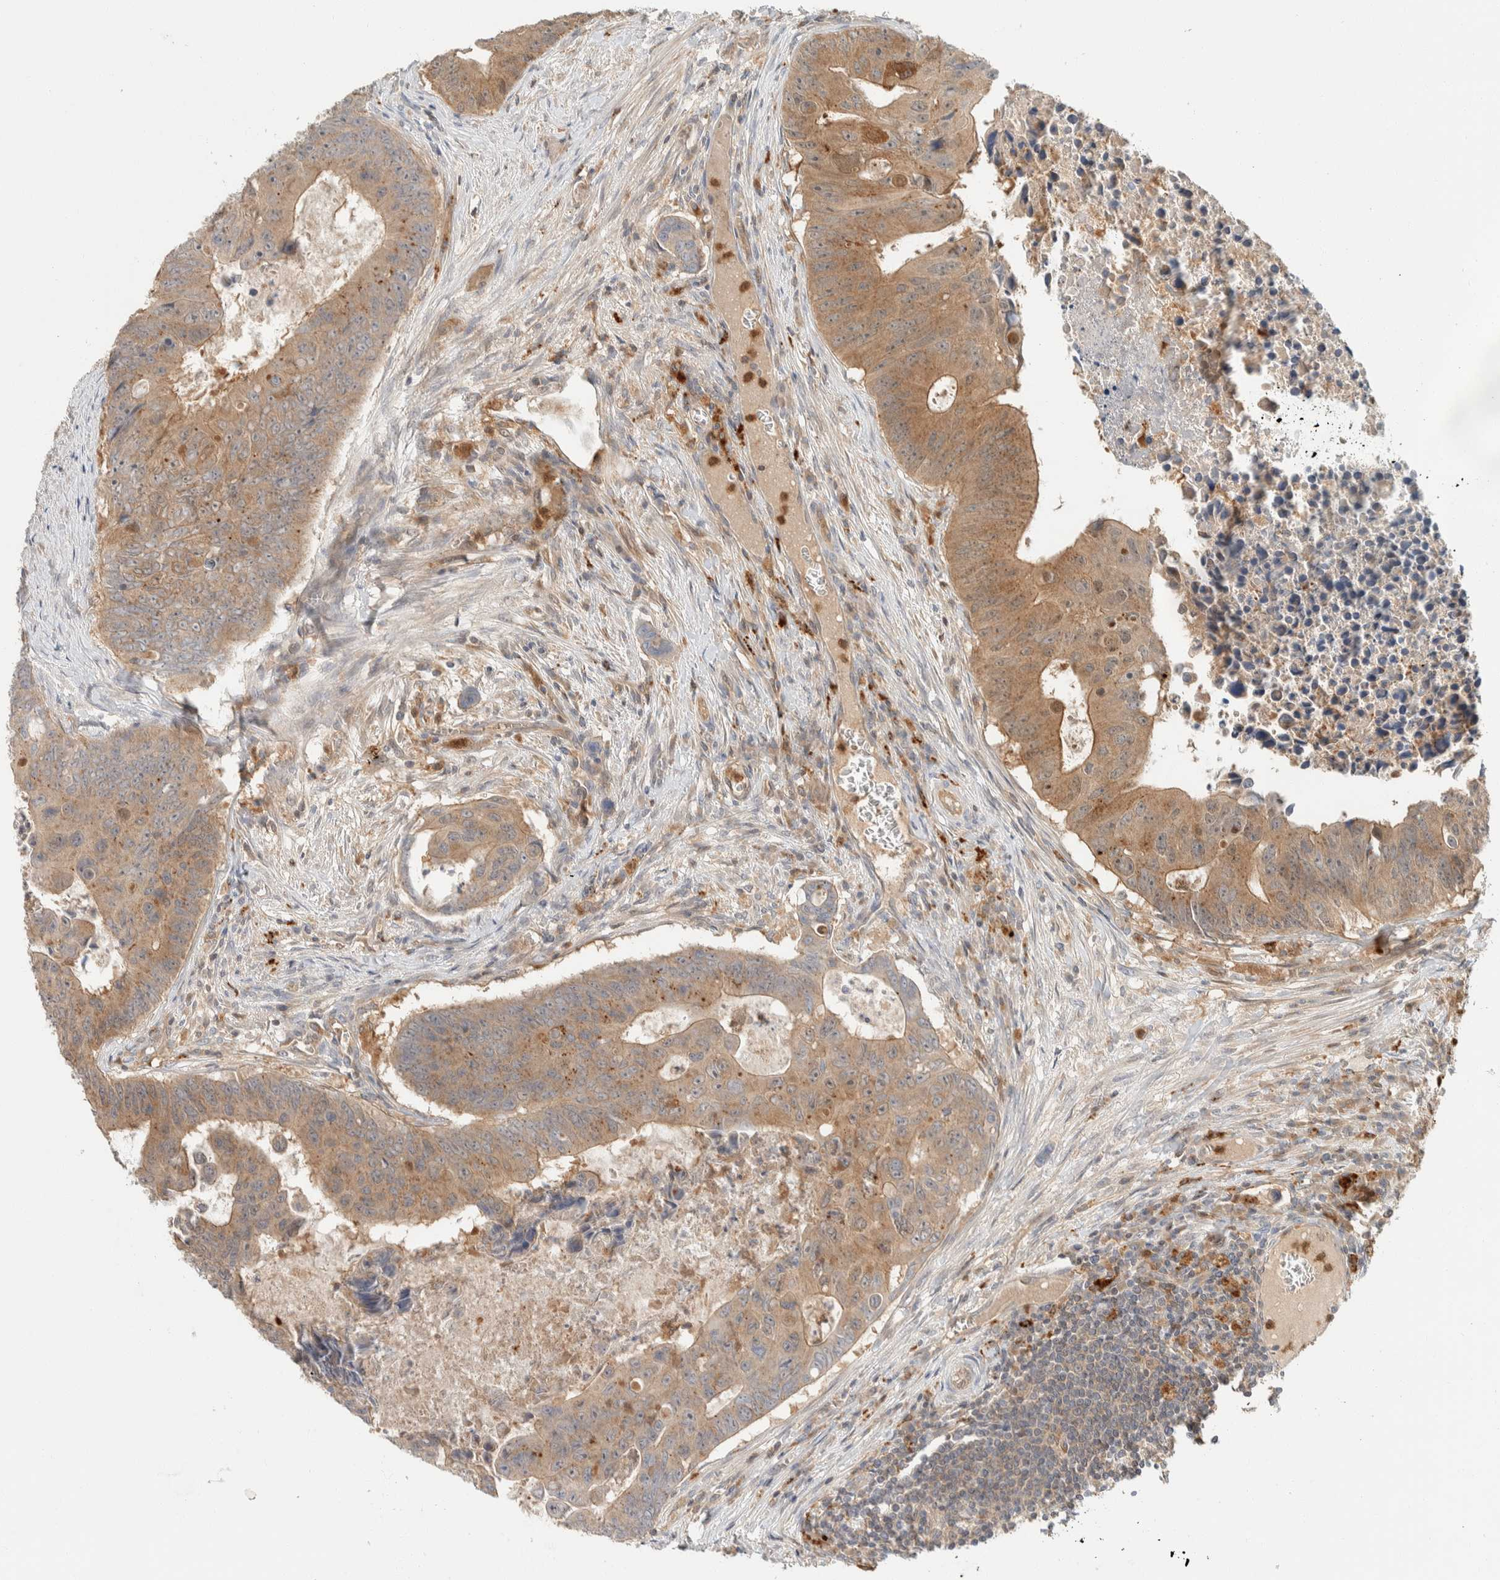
{"staining": {"intensity": "moderate", "quantity": ">75%", "location": "cytoplasmic/membranous"}, "tissue": "colorectal cancer", "cell_type": "Tumor cells", "image_type": "cancer", "snomed": [{"axis": "morphology", "description": "Adenocarcinoma, NOS"}, {"axis": "topography", "description": "Colon"}], "caption": "Human colorectal cancer stained with a protein marker reveals moderate staining in tumor cells.", "gene": "GCLM", "patient": {"sex": "male", "age": 87}}